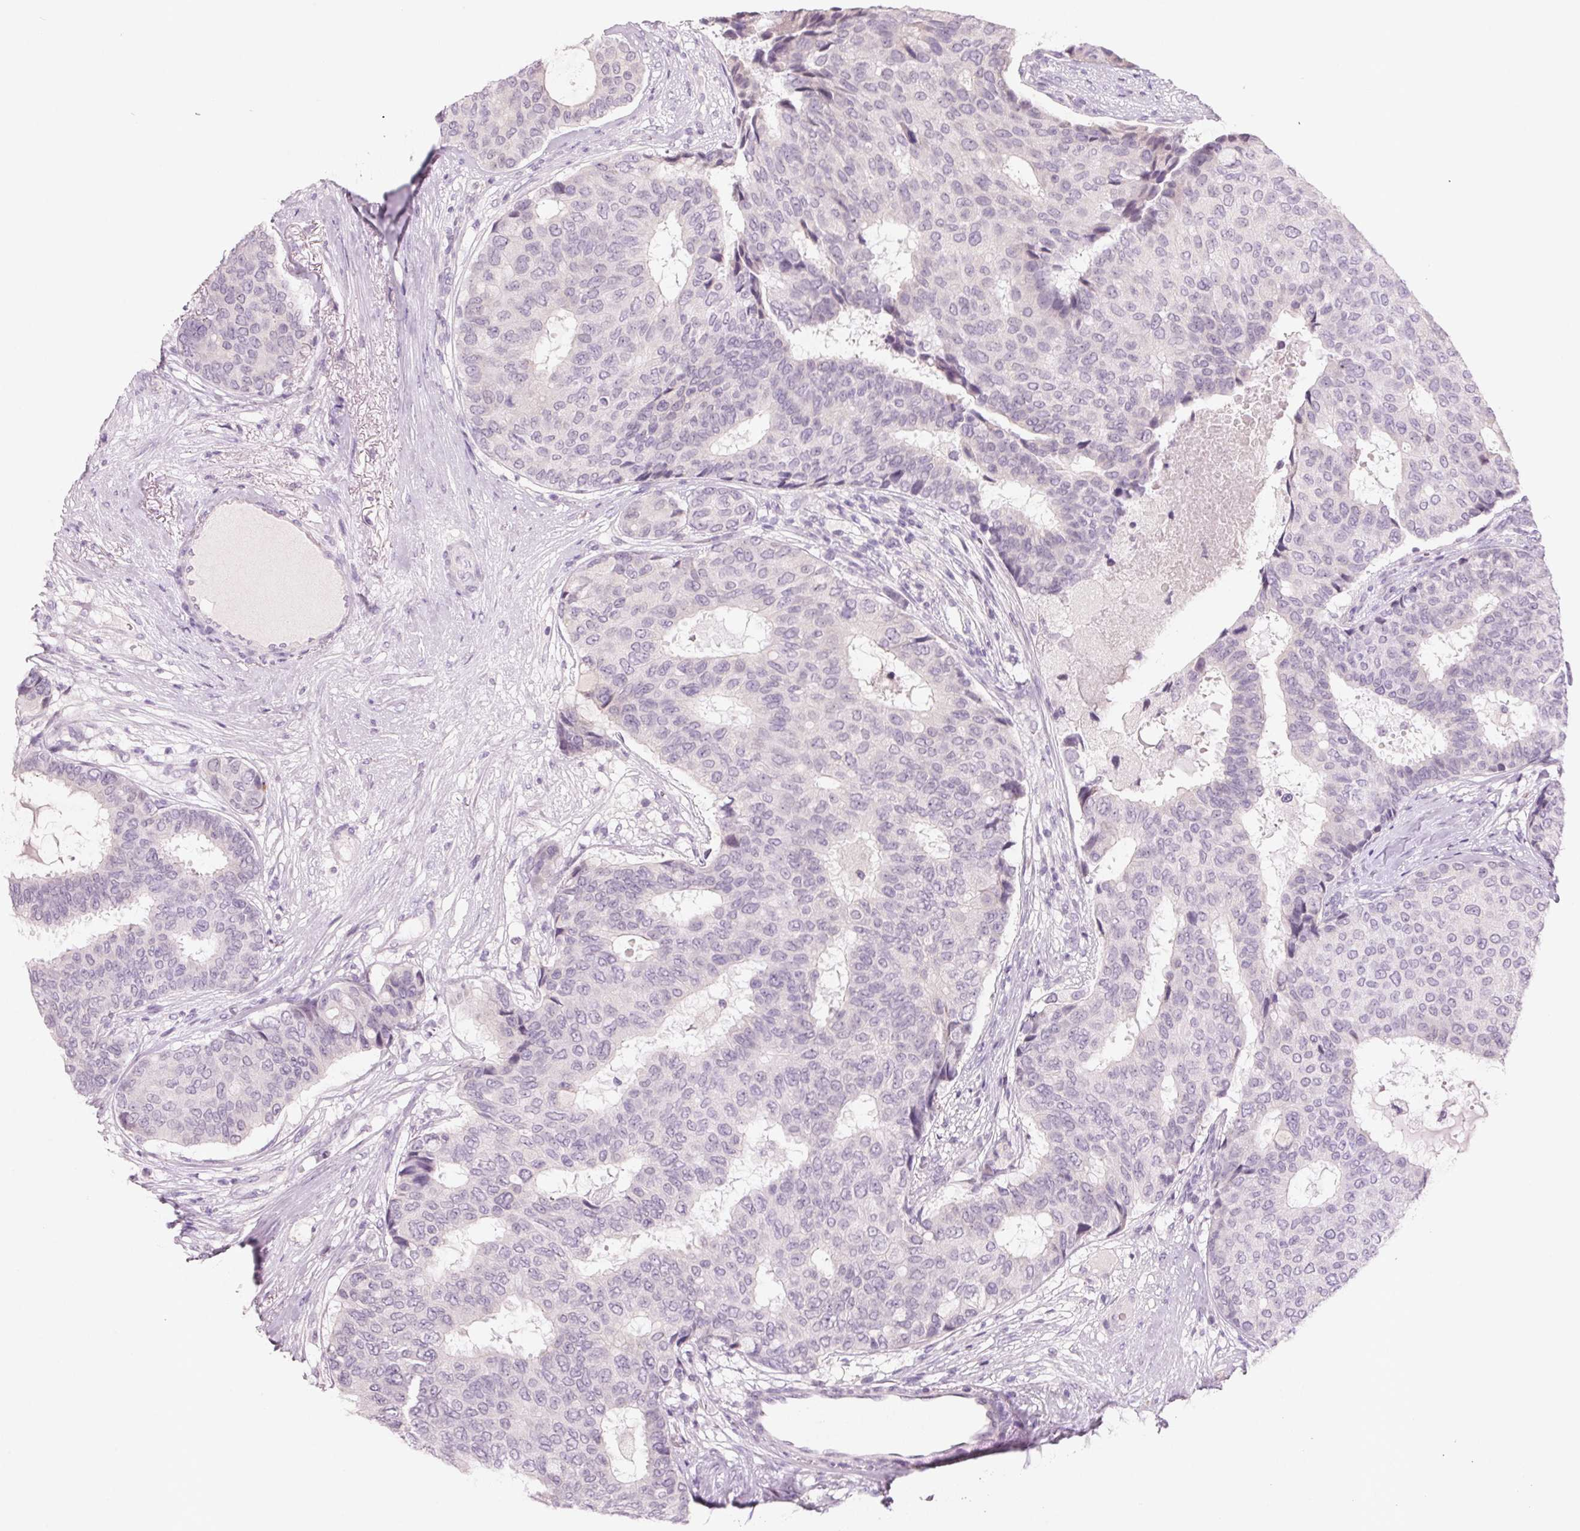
{"staining": {"intensity": "negative", "quantity": "none", "location": "none"}, "tissue": "breast cancer", "cell_type": "Tumor cells", "image_type": "cancer", "snomed": [{"axis": "morphology", "description": "Duct carcinoma"}, {"axis": "topography", "description": "Breast"}], "caption": "Human breast cancer stained for a protein using IHC reveals no staining in tumor cells.", "gene": "ADAM20", "patient": {"sex": "female", "age": 75}}